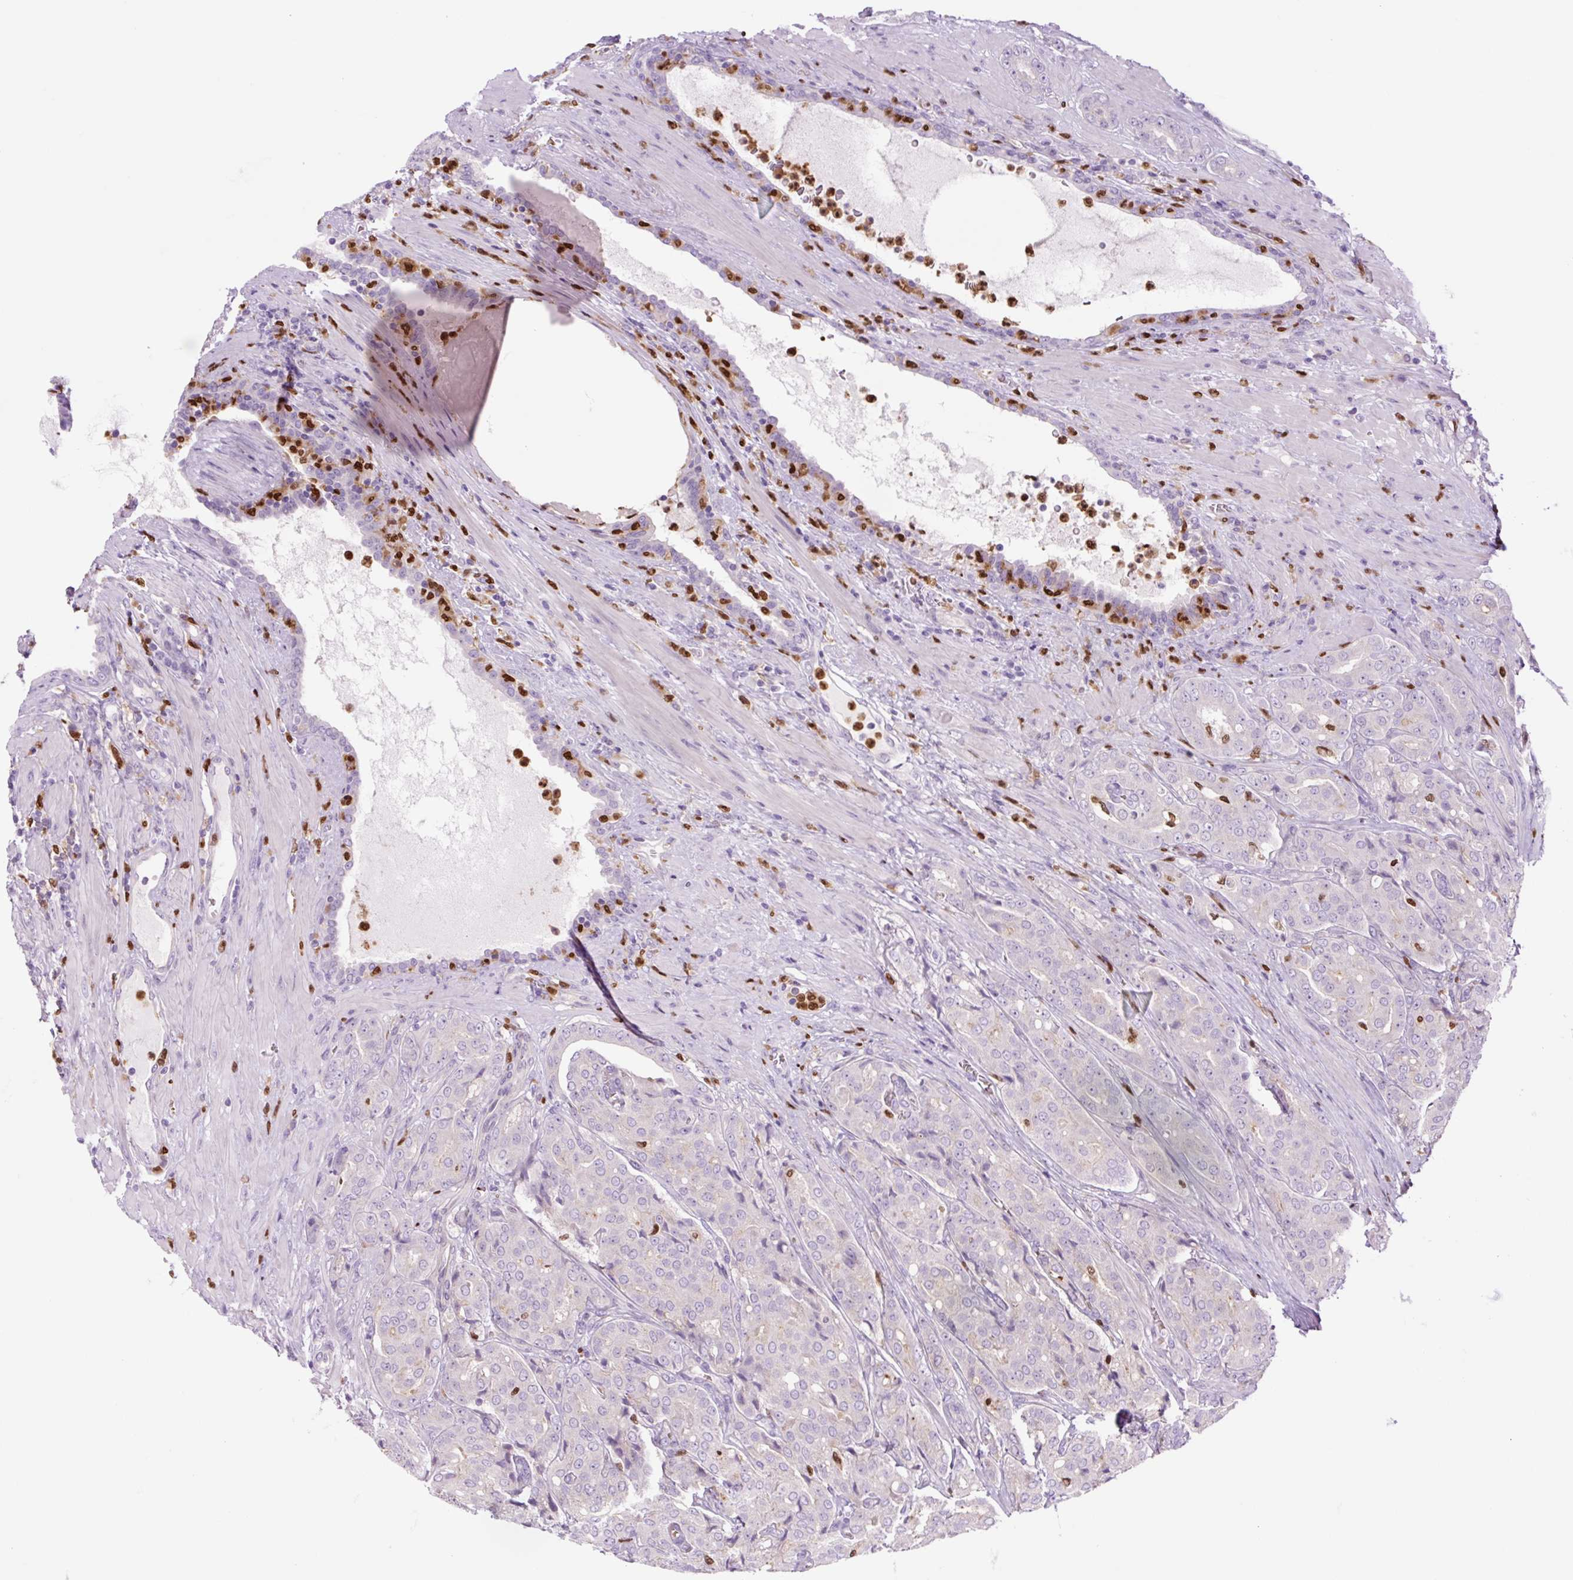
{"staining": {"intensity": "negative", "quantity": "none", "location": "none"}, "tissue": "prostate cancer", "cell_type": "Tumor cells", "image_type": "cancer", "snomed": [{"axis": "morphology", "description": "Adenocarcinoma, High grade"}, {"axis": "topography", "description": "Prostate"}], "caption": "This is an immunohistochemistry (IHC) histopathology image of prostate cancer (high-grade adenocarcinoma). There is no positivity in tumor cells.", "gene": "SPI1", "patient": {"sex": "male", "age": 68}}